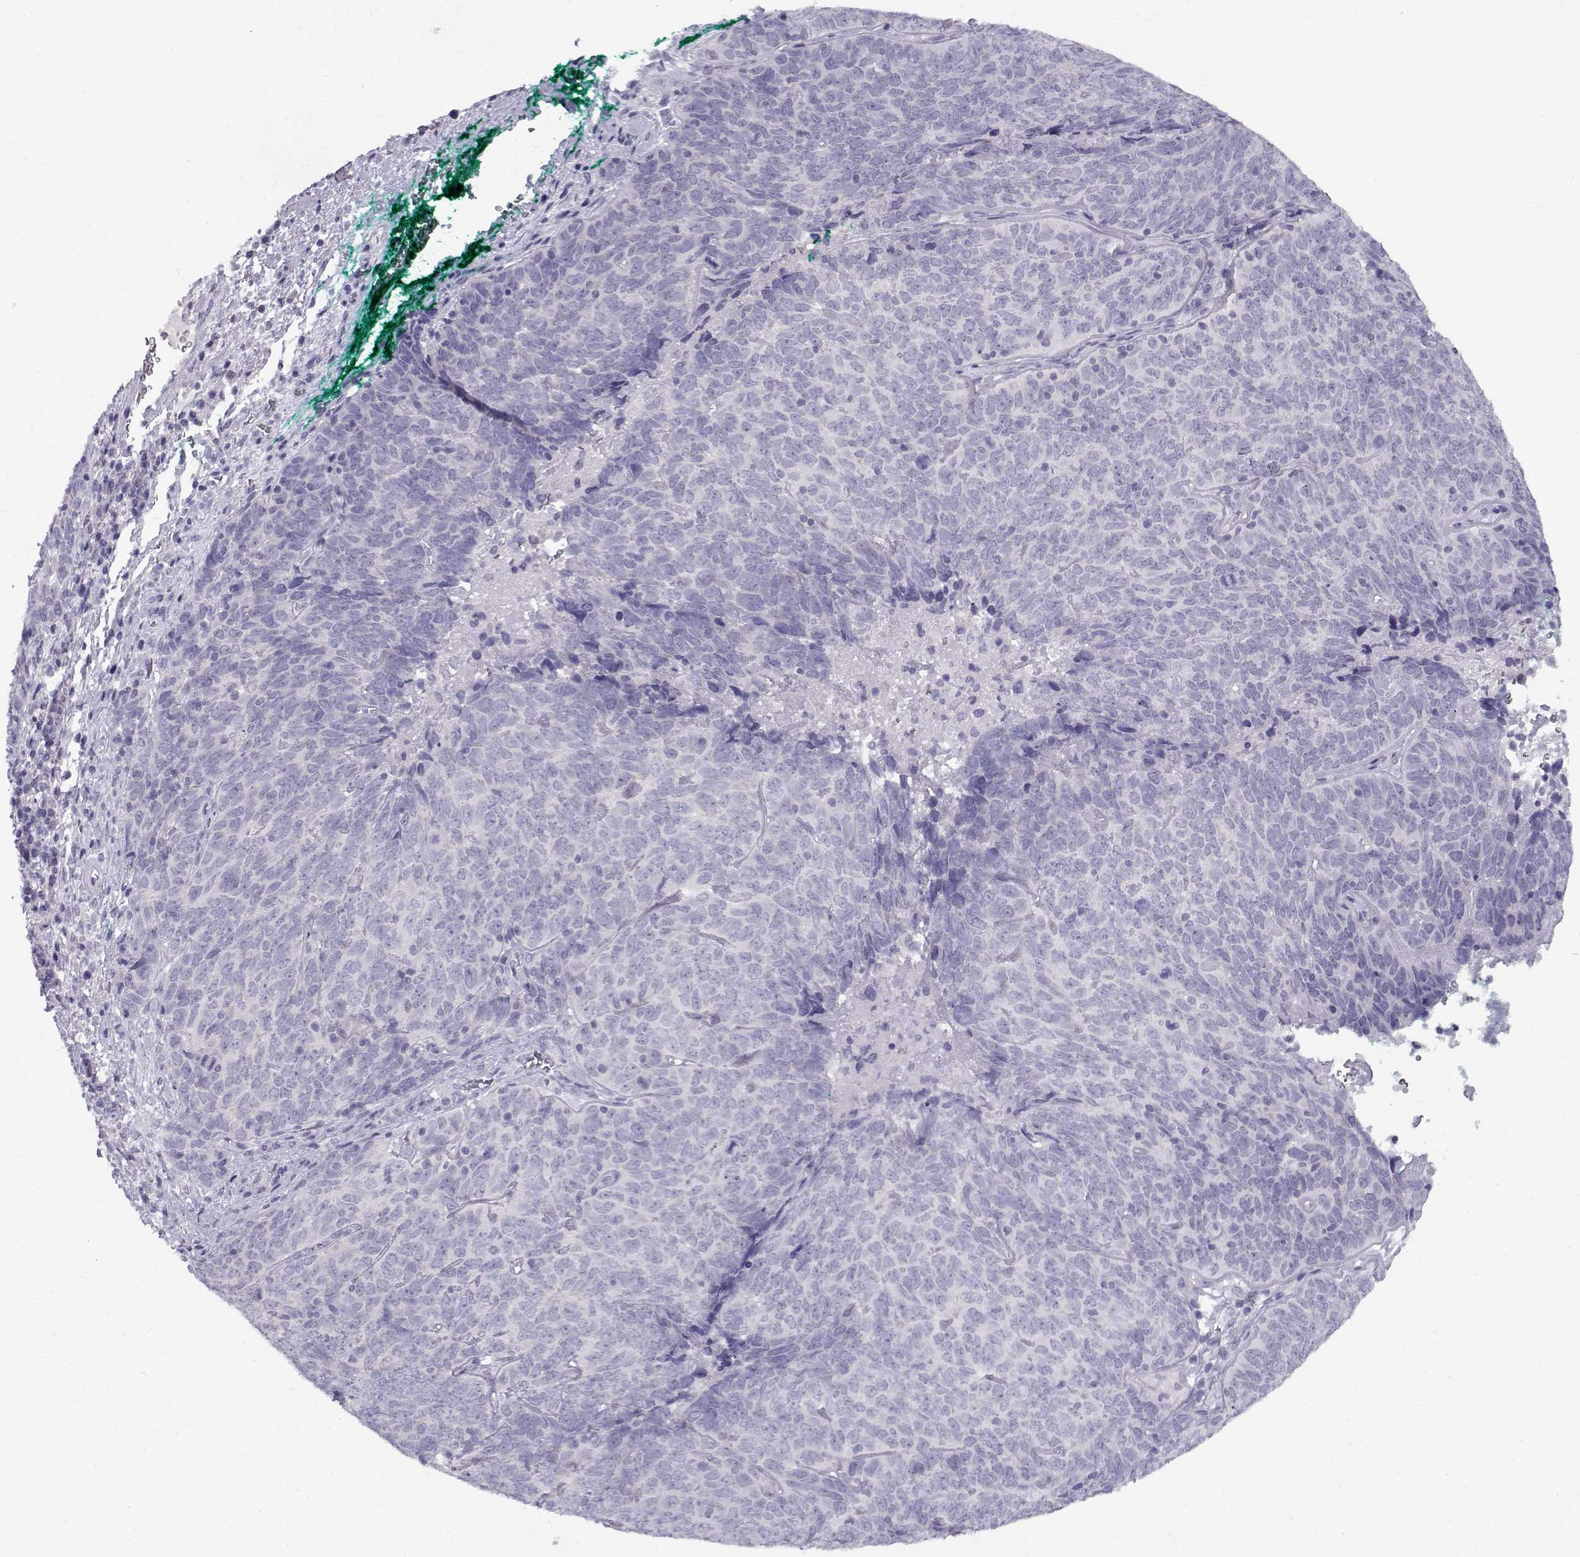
{"staining": {"intensity": "negative", "quantity": "none", "location": "none"}, "tissue": "skin cancer", "cell_type": "Tumor cells", "image_type": "cancer", "snomed": [{"axis": "morphology", "description": "Squamous cell carcinoma, NOS"}, {"axis": "topography", "description": "Skin"}, {"axis": "topography", "description": "Anal"}], "caption": "Tumor cells show no significant expression in squamous cell carcinoma (skin).", "gene": "FAM166A", "patient": {"sex": "female", "age": 51}}